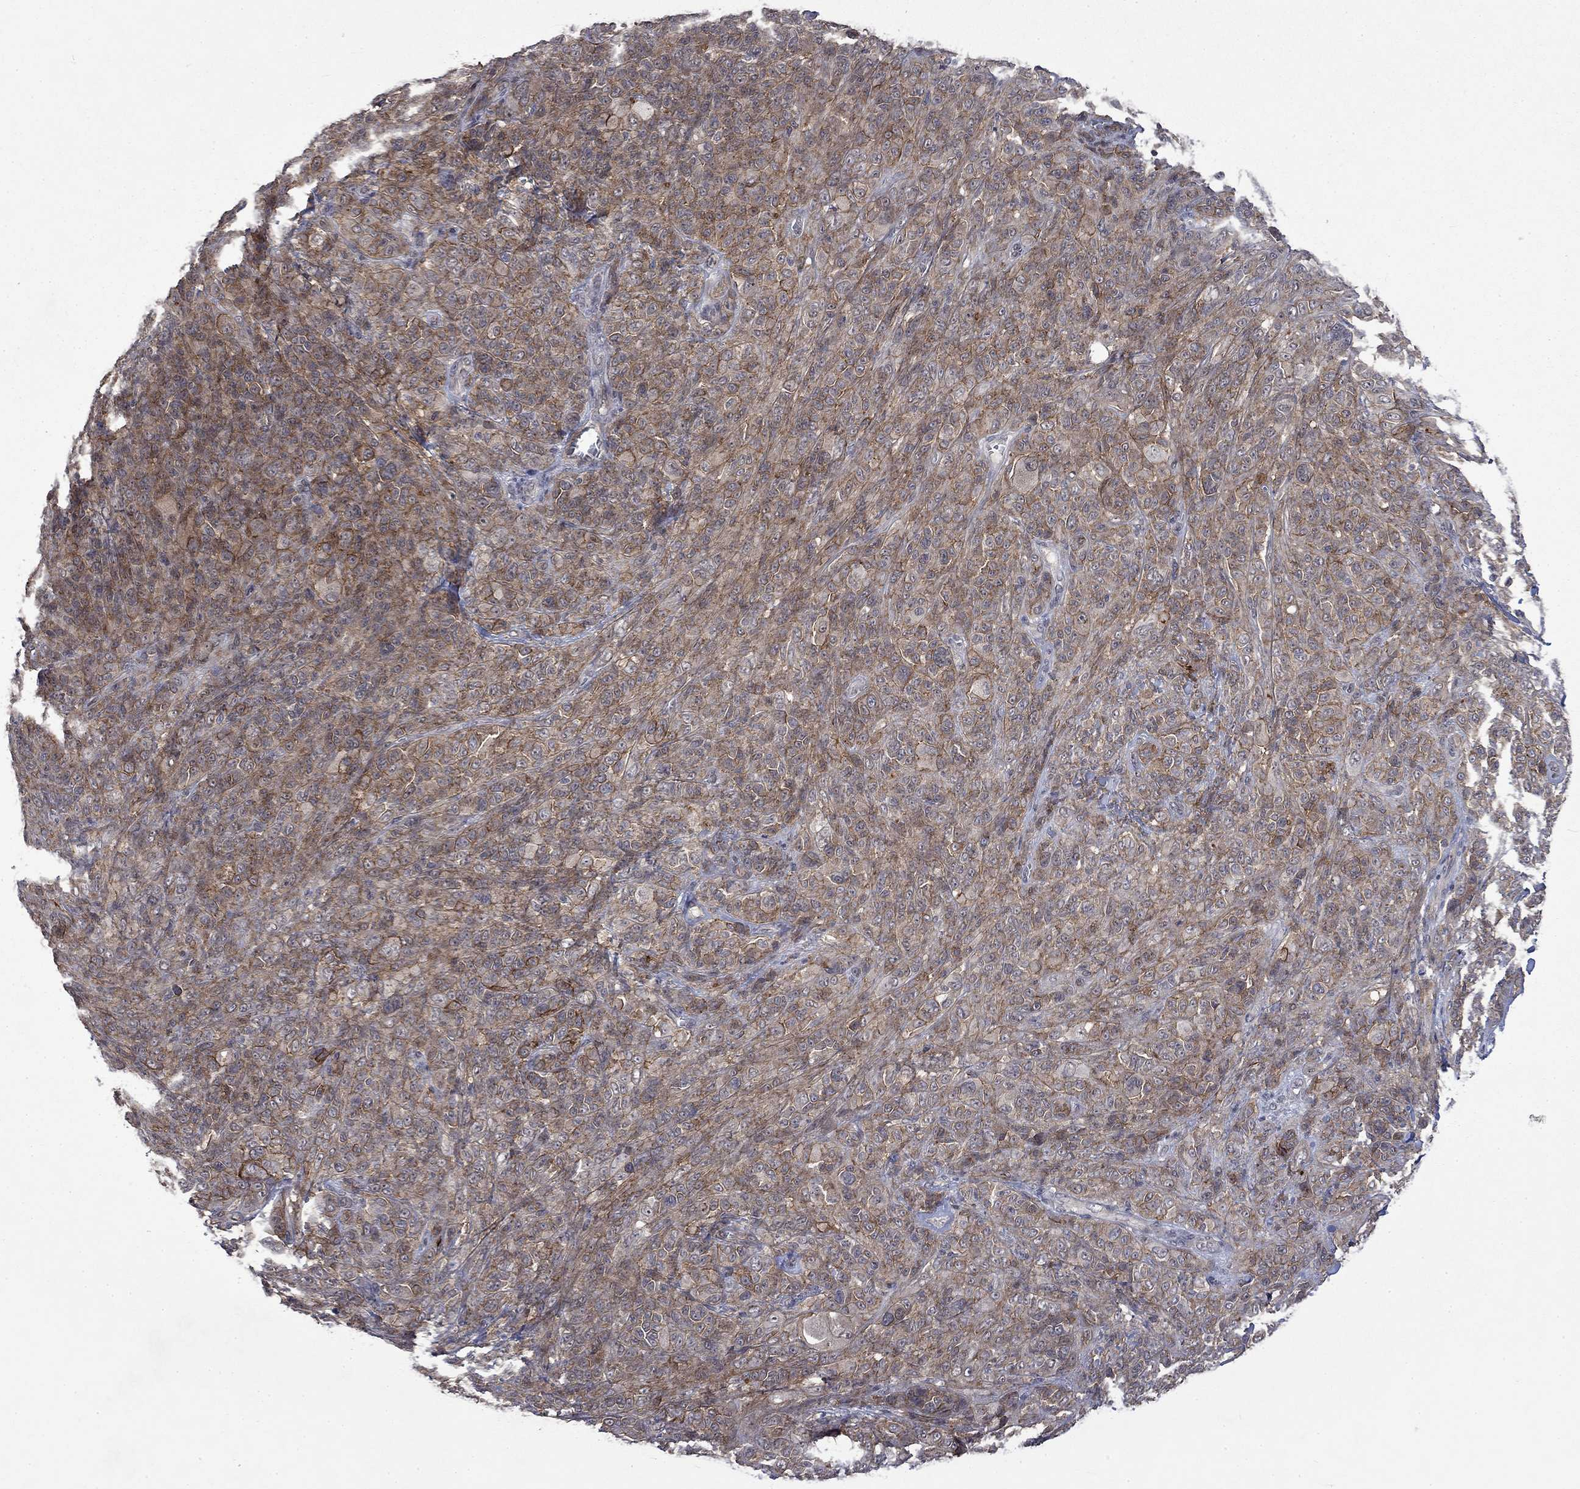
{"staining": {"intensity": "moderate", "quantity": "25%-75%", "location": "cytoplasmic/membranous"}, "tissue": "melanoma", "cell_type": "Tumor cells", "image_type": "cancer", "snomed": [{"axis": "morphology", "description": "Malignant melanoma, NOS"}, {"axis": "topography", "description": "Skin"}], "caption": "Melanoma tissue exhibits moderate cytoplasmic/membranous positivity in approximately 25%-75% of tumor cells, visualized by immunohistochemistry.", "gene": "PPP1R9A", "patient": {"sex": "female", "age": 87}}